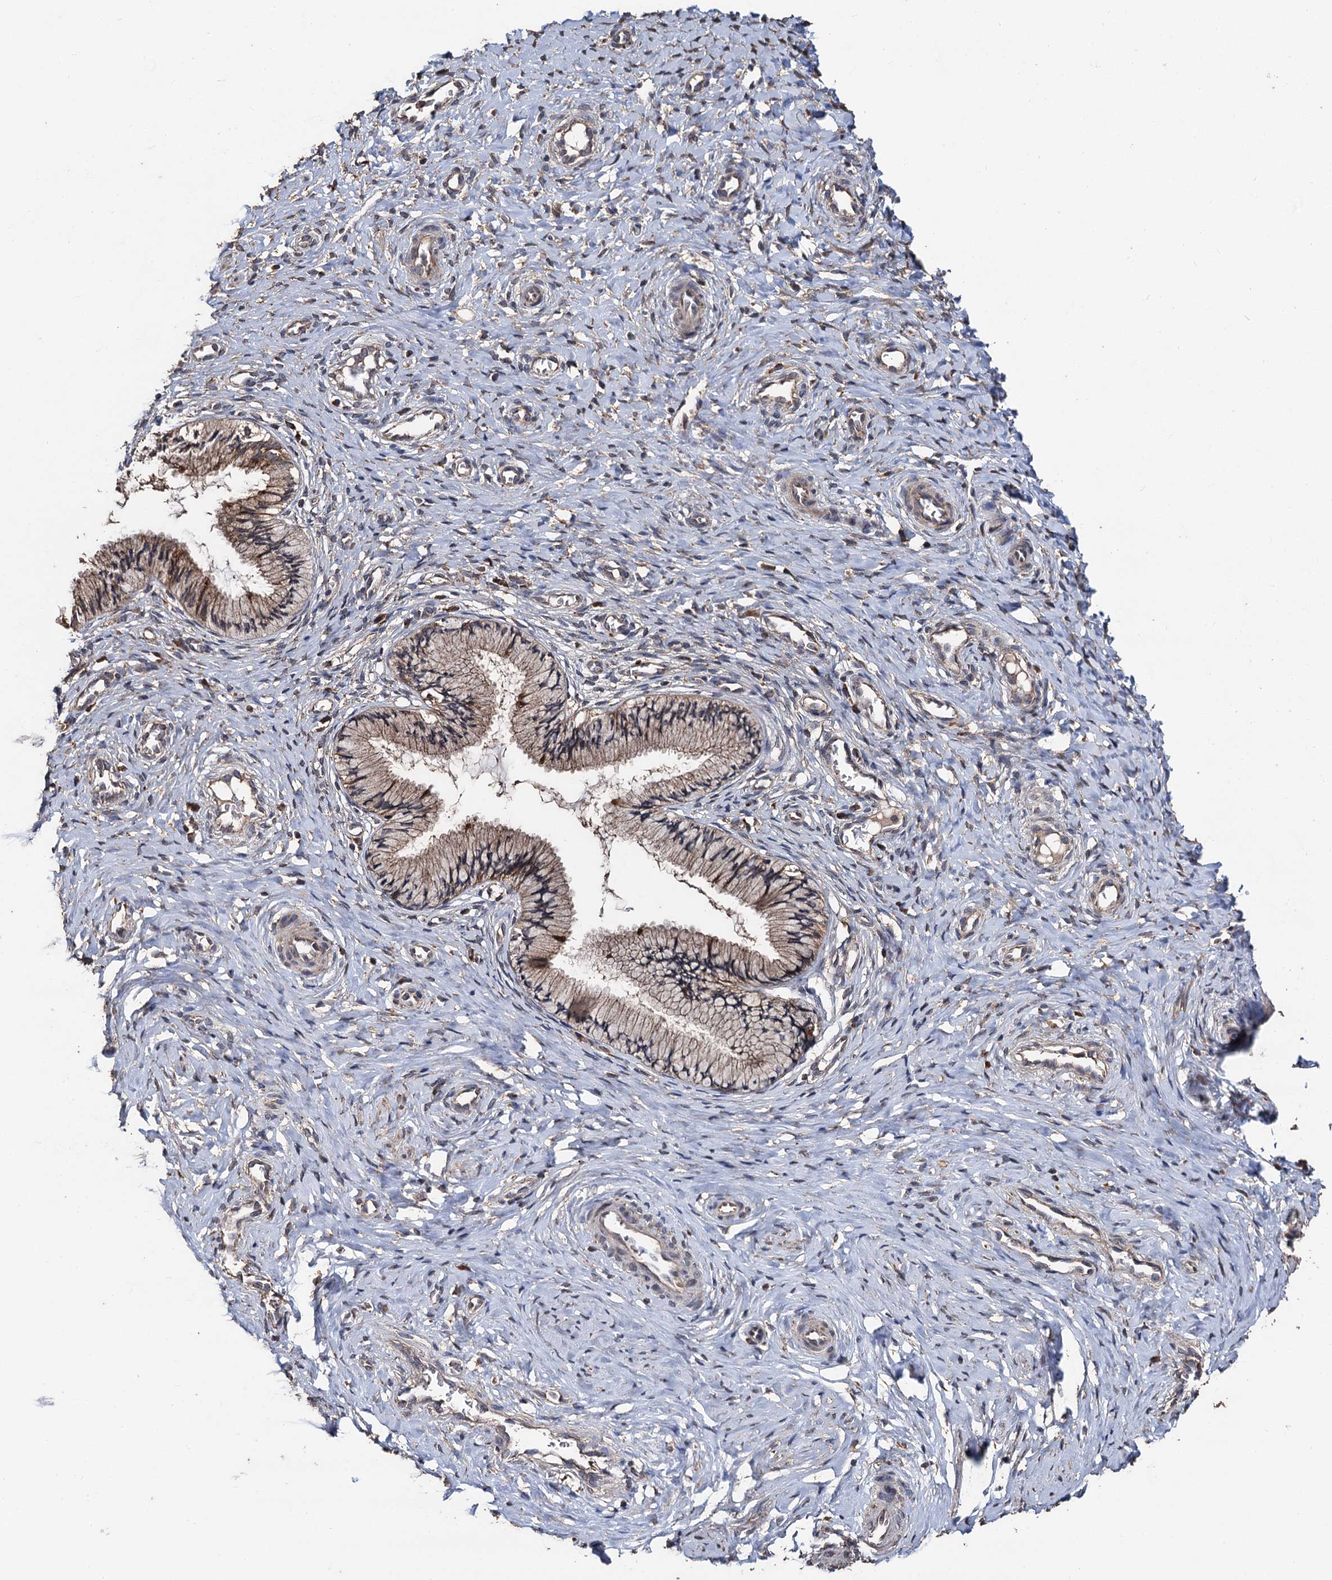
{"staining": {"intensity": "moderate", "quantity": ">75%", "location": "cytoplasmic/membranous"}, "tissue": "cervix", "cell_type": "Glandular cells", "image_type": "normal", "snomed": [{"axis": "morphology", "description": "Normal tissue, NOS"}, {"axis": "topography", "description": "Cervix"}], "caption": "Immunohistochemical staining of normal human cervix reveals medium levels of moderate cytoplasmic/membranous staining in approximately >75% of glandular cells.", "gene": "PPTC7", "patient": {"sex": "female", "age": 27}}